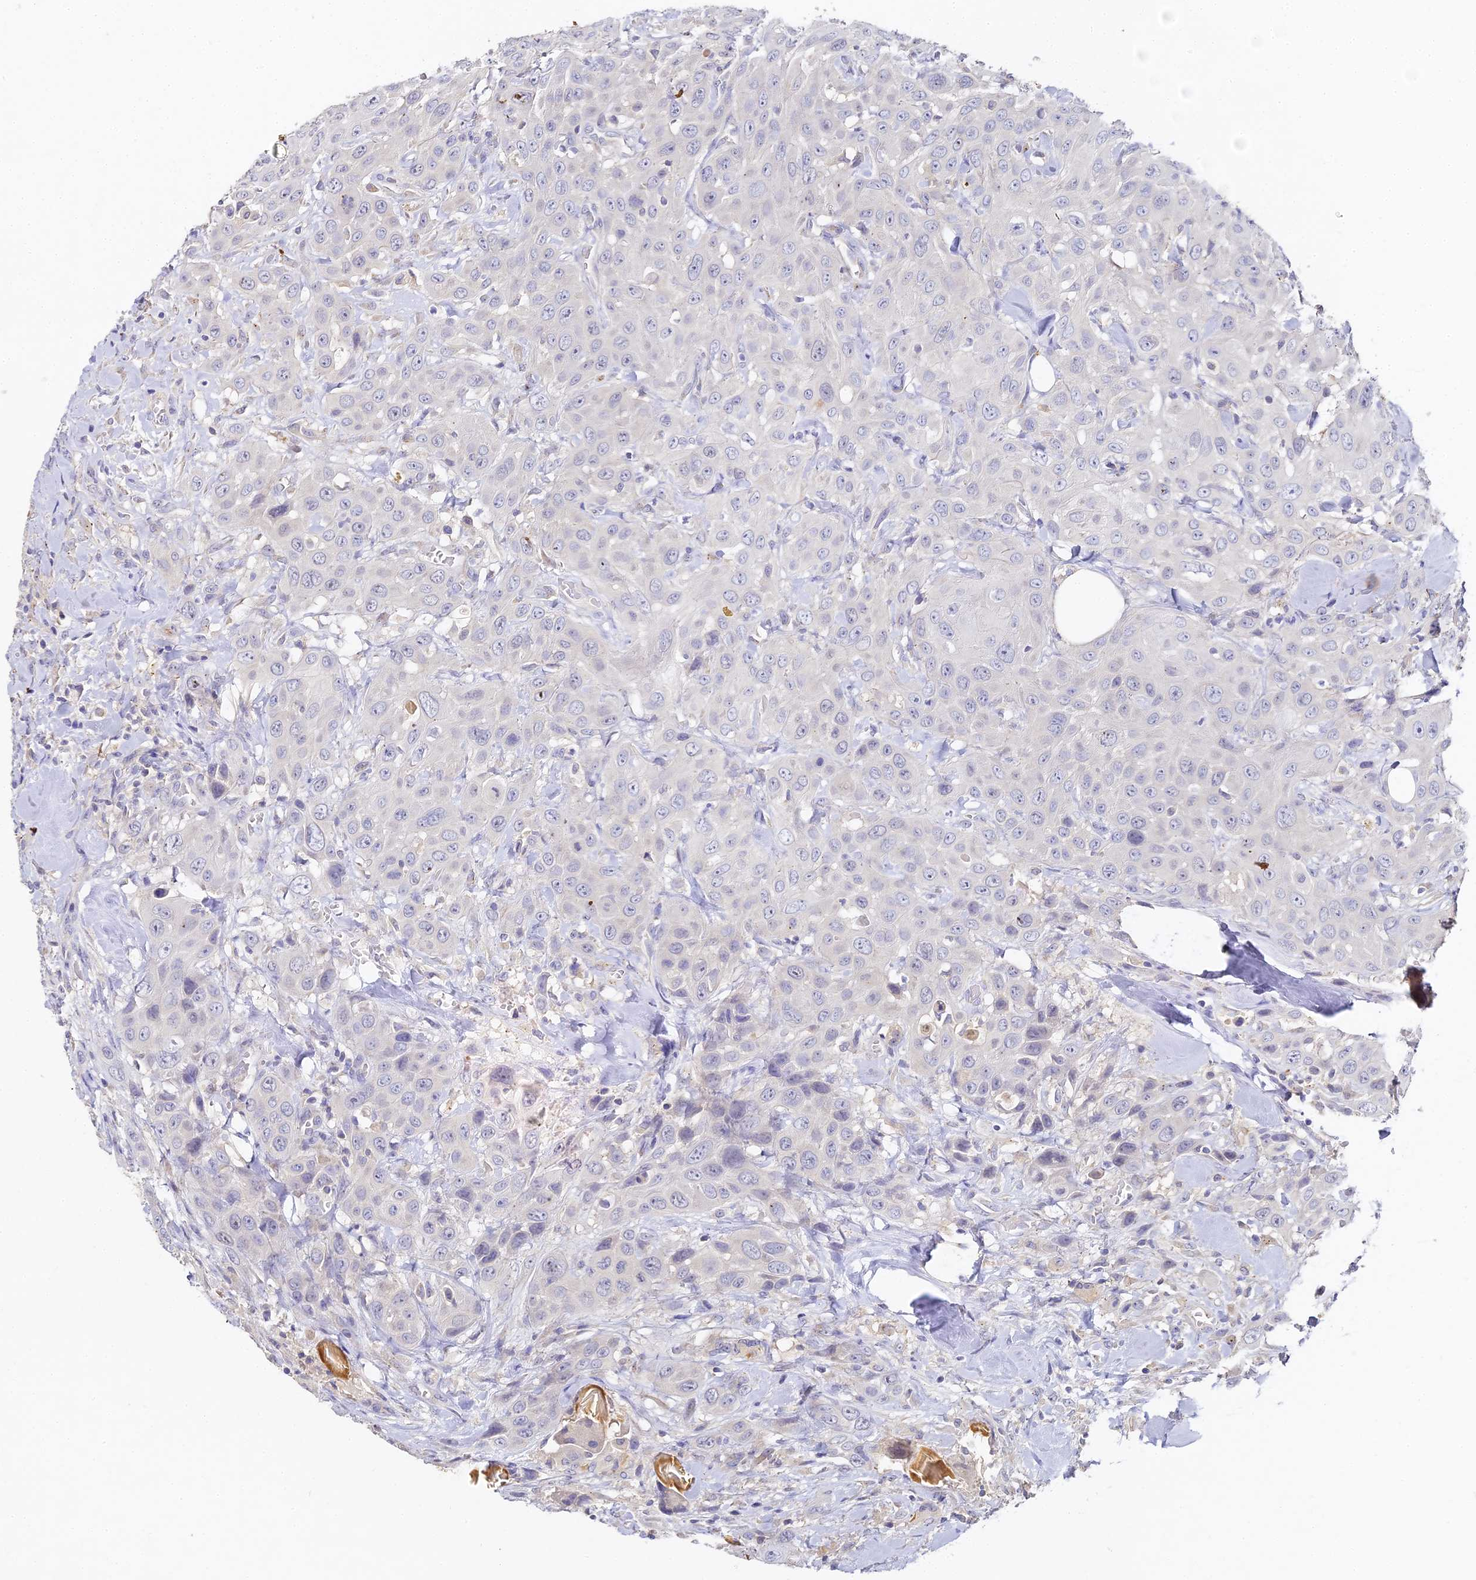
{"staining": {"intensity": "negative", "quantity": "none", "location": "none"}, "tissue": "head and neck cancer", "cell_type": "Tumor cells", "image_type": "cancer", "snomed": [{"axis": "morphology", "description": "Squamous cell carcinoma, NOS"}, {"axis": "topography", "description": "Head-Neck"}], "caption": "An immunohistochemistry micrograph of head and neck cancer is shown. There is no staining in tumor cells of head and neck cancer.", "gene": "DONSON", "patient": {"sex": "male", "age": 81}}